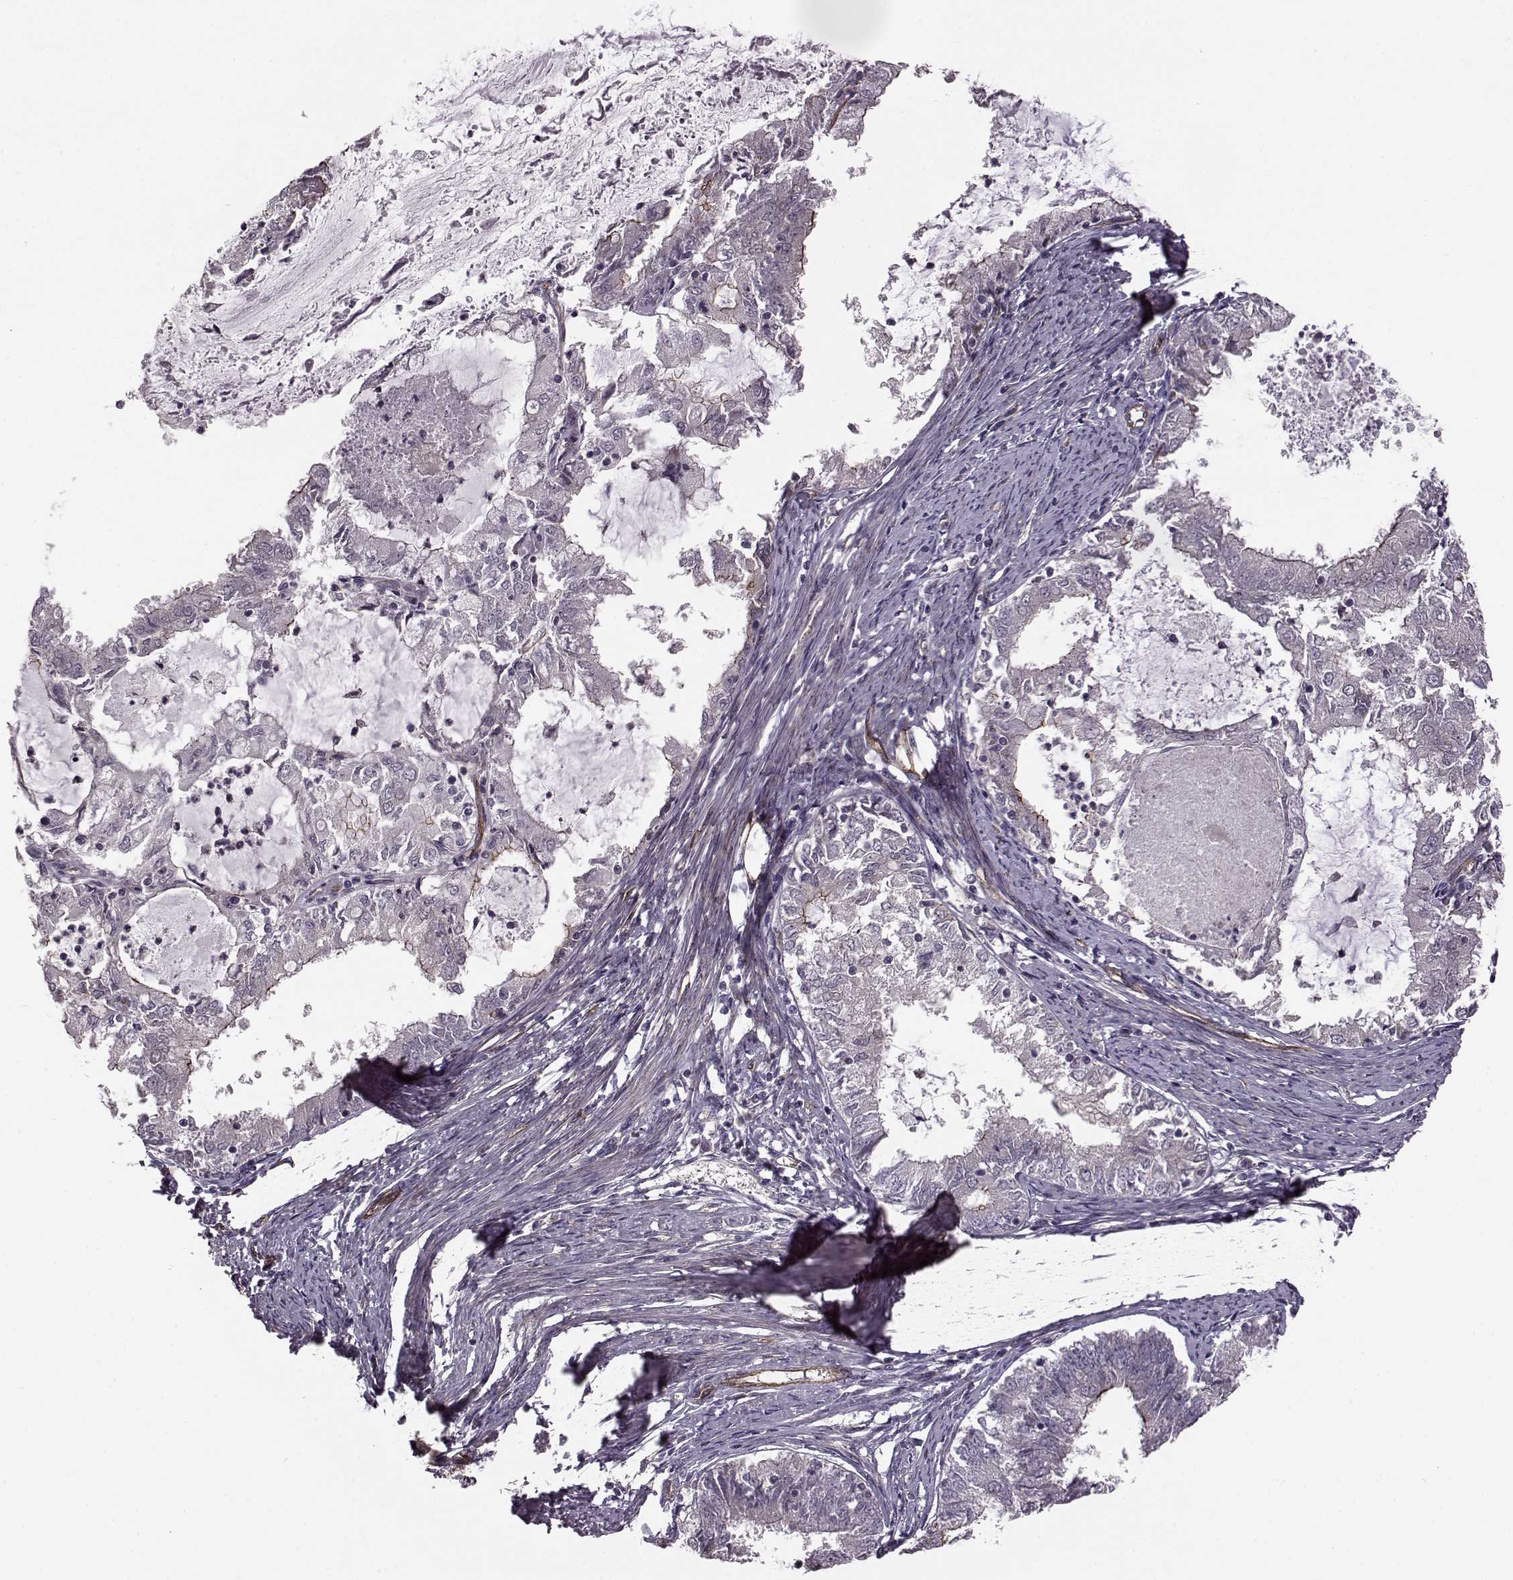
{"staining": {"intensity": "moderate", "quantity": "<25%", "location": "cytoplasmic/membranous"}, "tissue": "endometrial cancer", "cell_type": "Tumor cells", "image_type": "cancer", "snomed": [{"axis": "morphology", "description": "Adenocarcinoma, NOS"}, {"axis": "topography", "description": "Endometrium"}], "caption": "This photomicrograph reveals adenocarcinoma (endometrial) stained with IHC to label a protein in brown. The cytoplasmic/membranous of tumor cells show moderate positivity for the protein. Nuclei are counter-stained blue.", "gene": "SYNPO", "patient": {"sex": "female", "age": 57}}